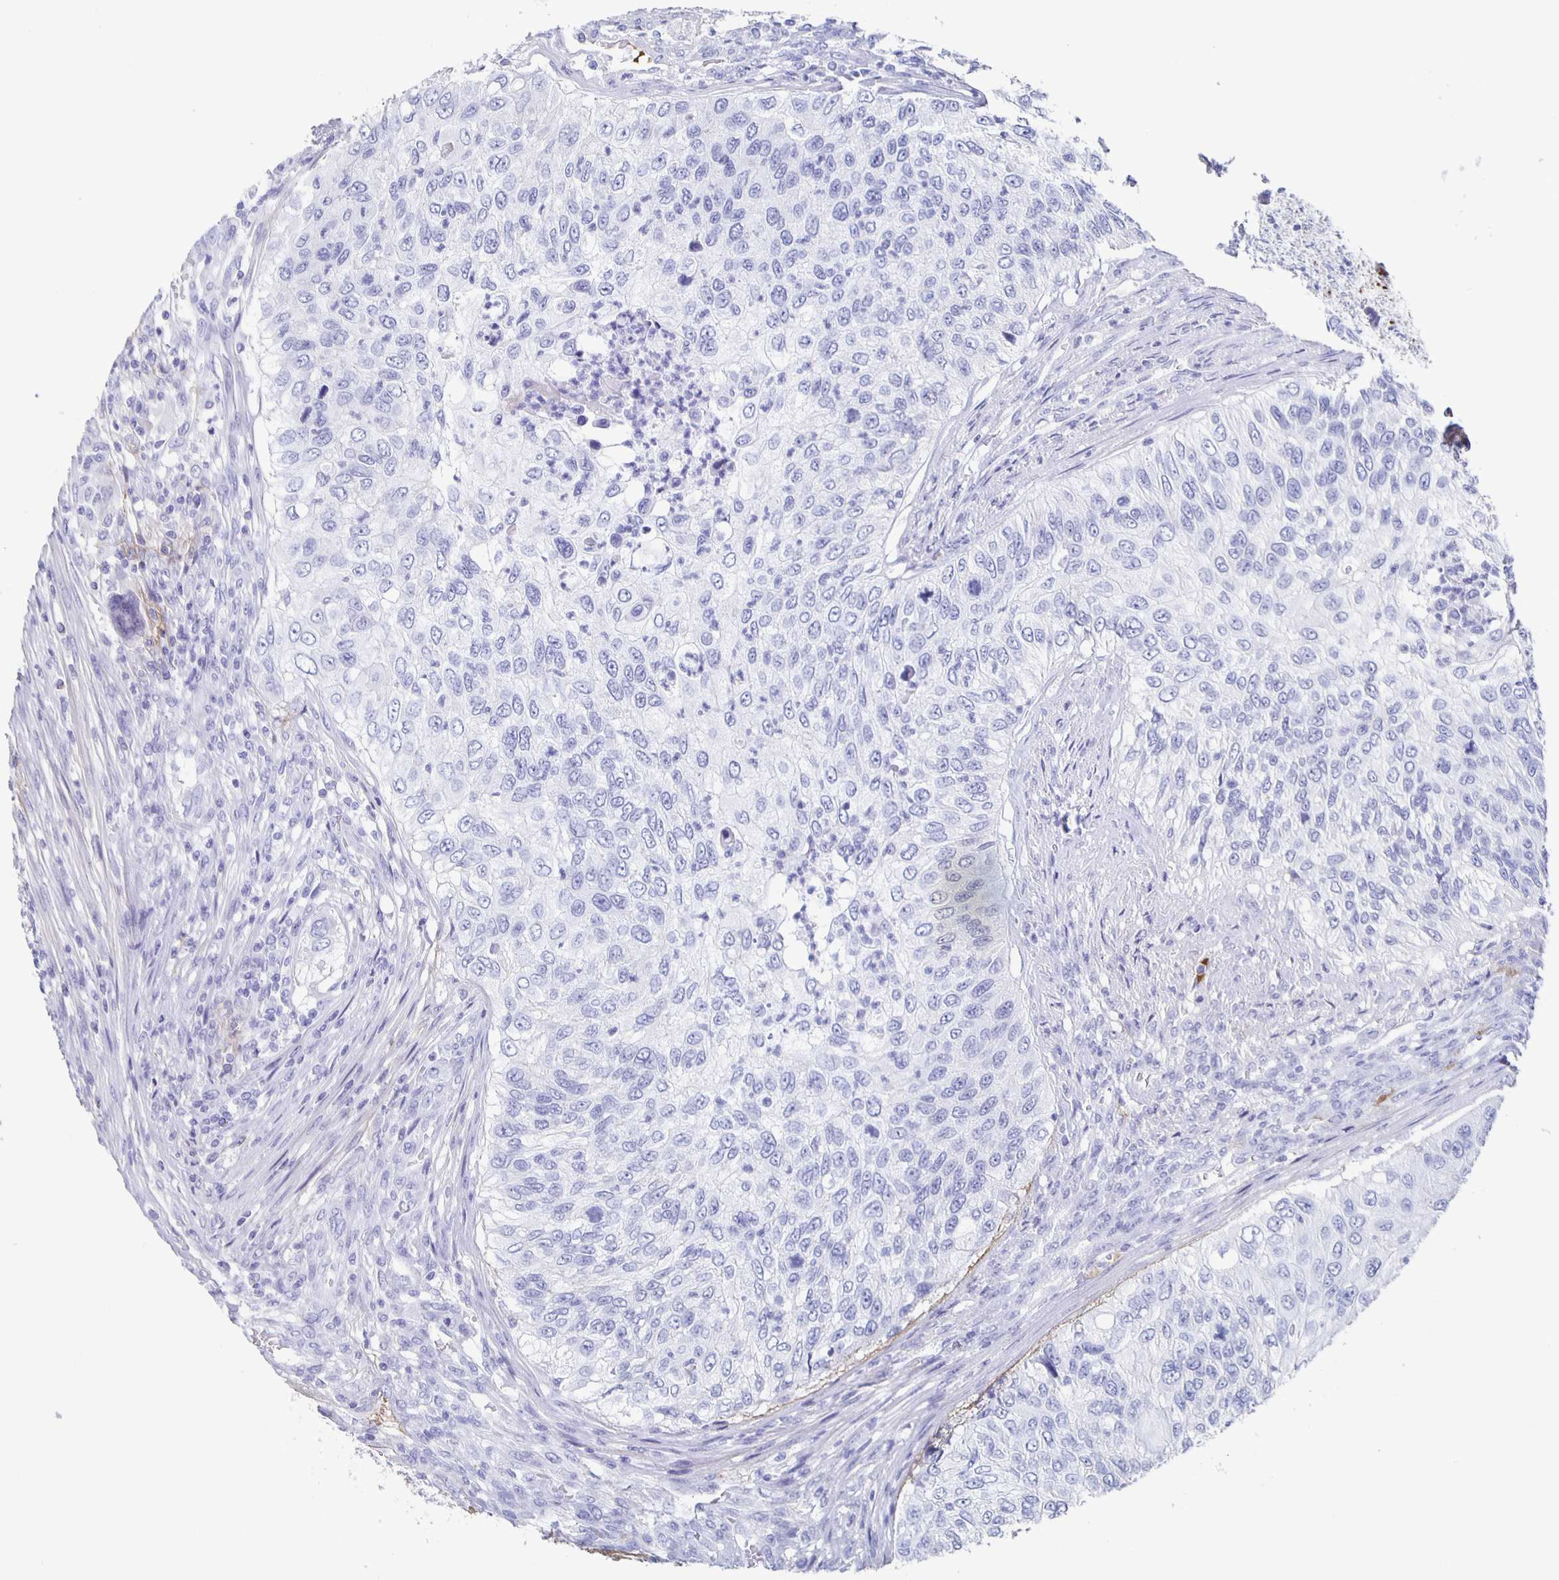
{"staining": {"intensity": "negative", "quantity": "none", "location": "none"}, "tissue": "urothelial cancer", "cell_type": "Tumor cells", "image_type": "cancer", "snomed": [{"axis": "morphology", "description": "Urothelial carcinoma, High grade"}, {"axis": "topography", "description": "Urinary bladder"}], "caption": "There is no significant expression in tumor cells of urothelial cancer.", "gene": "FGA", "patient": {"sex": "female", "age": 60}}